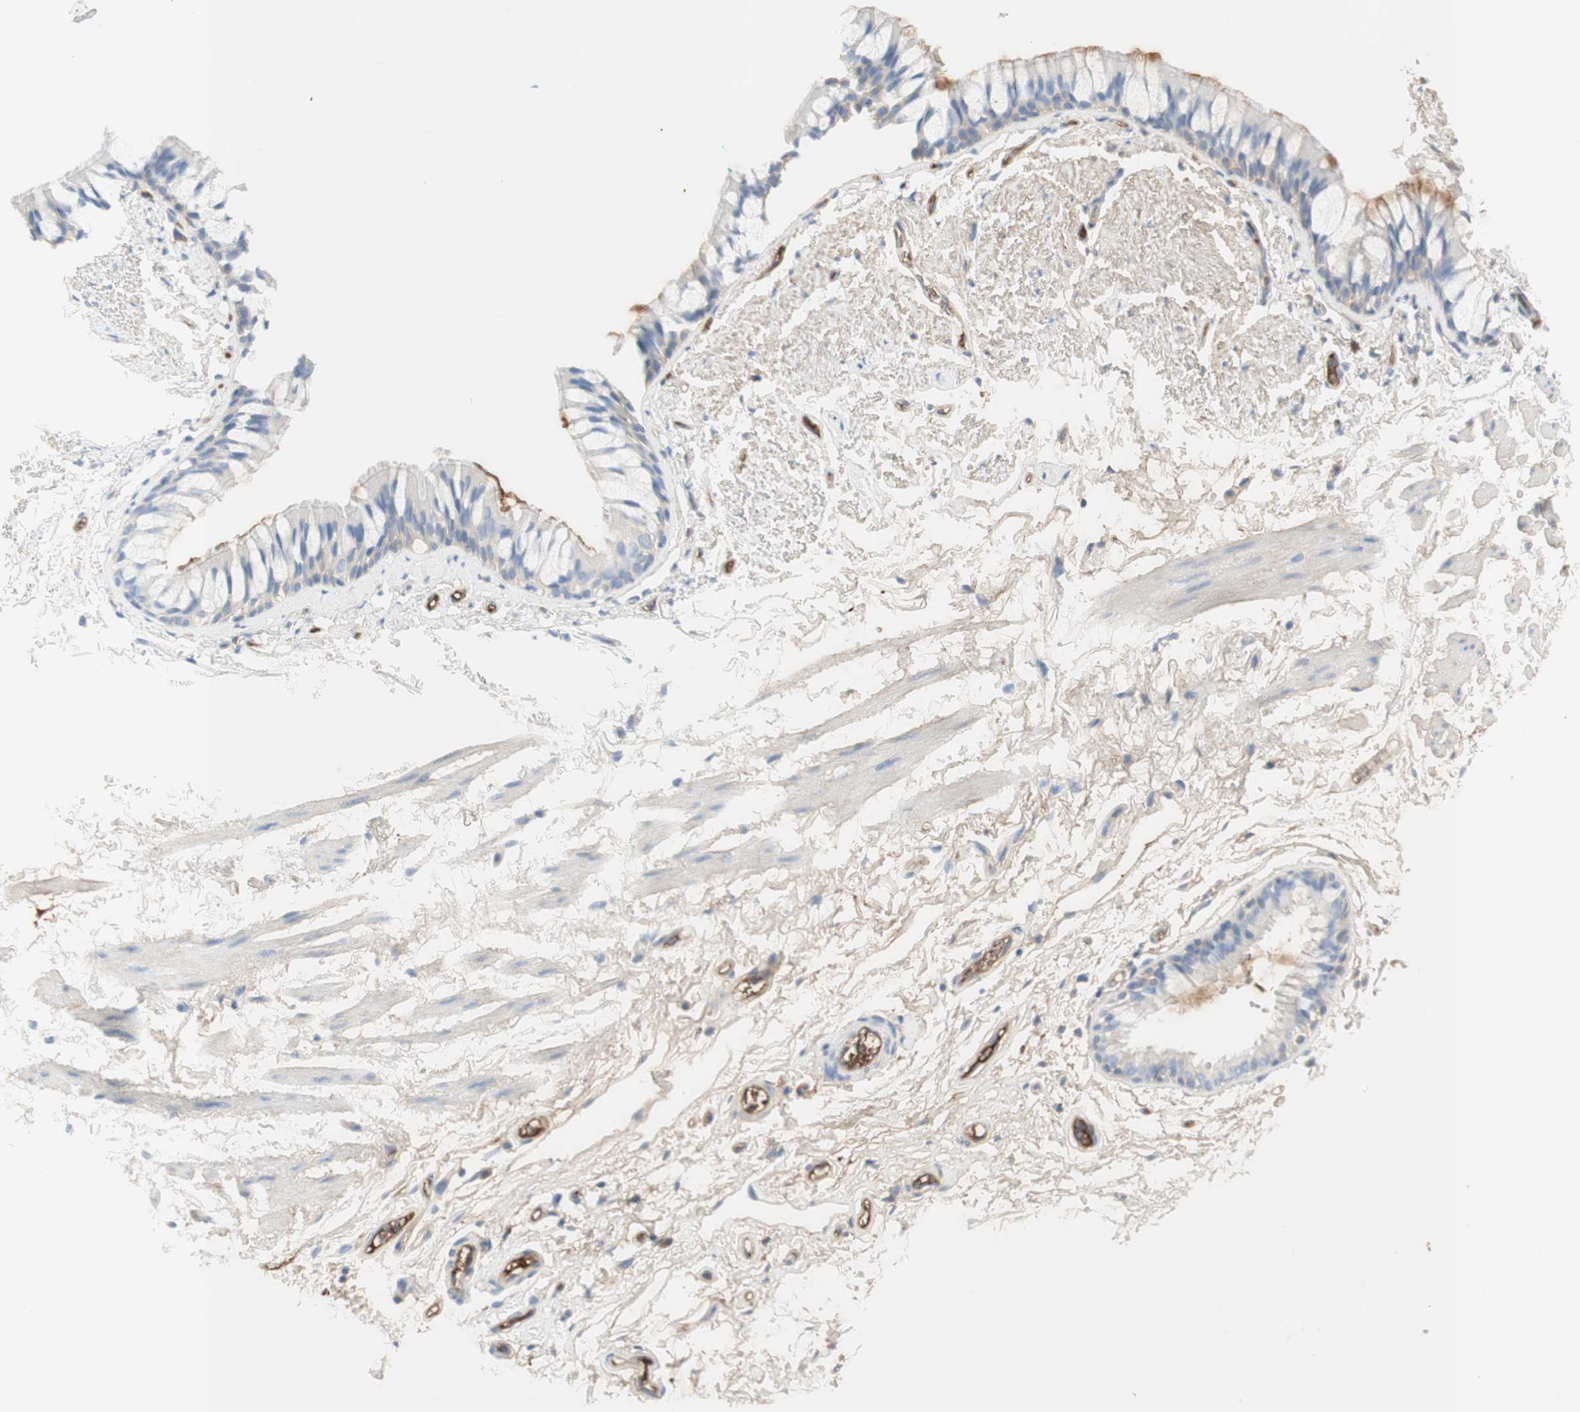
{"staining": {"intensity": "weak", "quantity": ">75%", "location": "cytoplasmic/membranous"}, "tissue": "adipose tissue", "cell_type": "Adipocytes", "image_type": "normal", "snomed": [{"axis": "morphology", "description": "Normal tissue, NOS"}, {"axis": "topography", "description": "Bronchus"}], "caption": "Protein staining reveals weak cytoplasmic/membranous positivity in about >75% of adipocytes in benign adipose tissue.", "gene": "KNG1", "patient": {"sex": "female", "age": 73}}